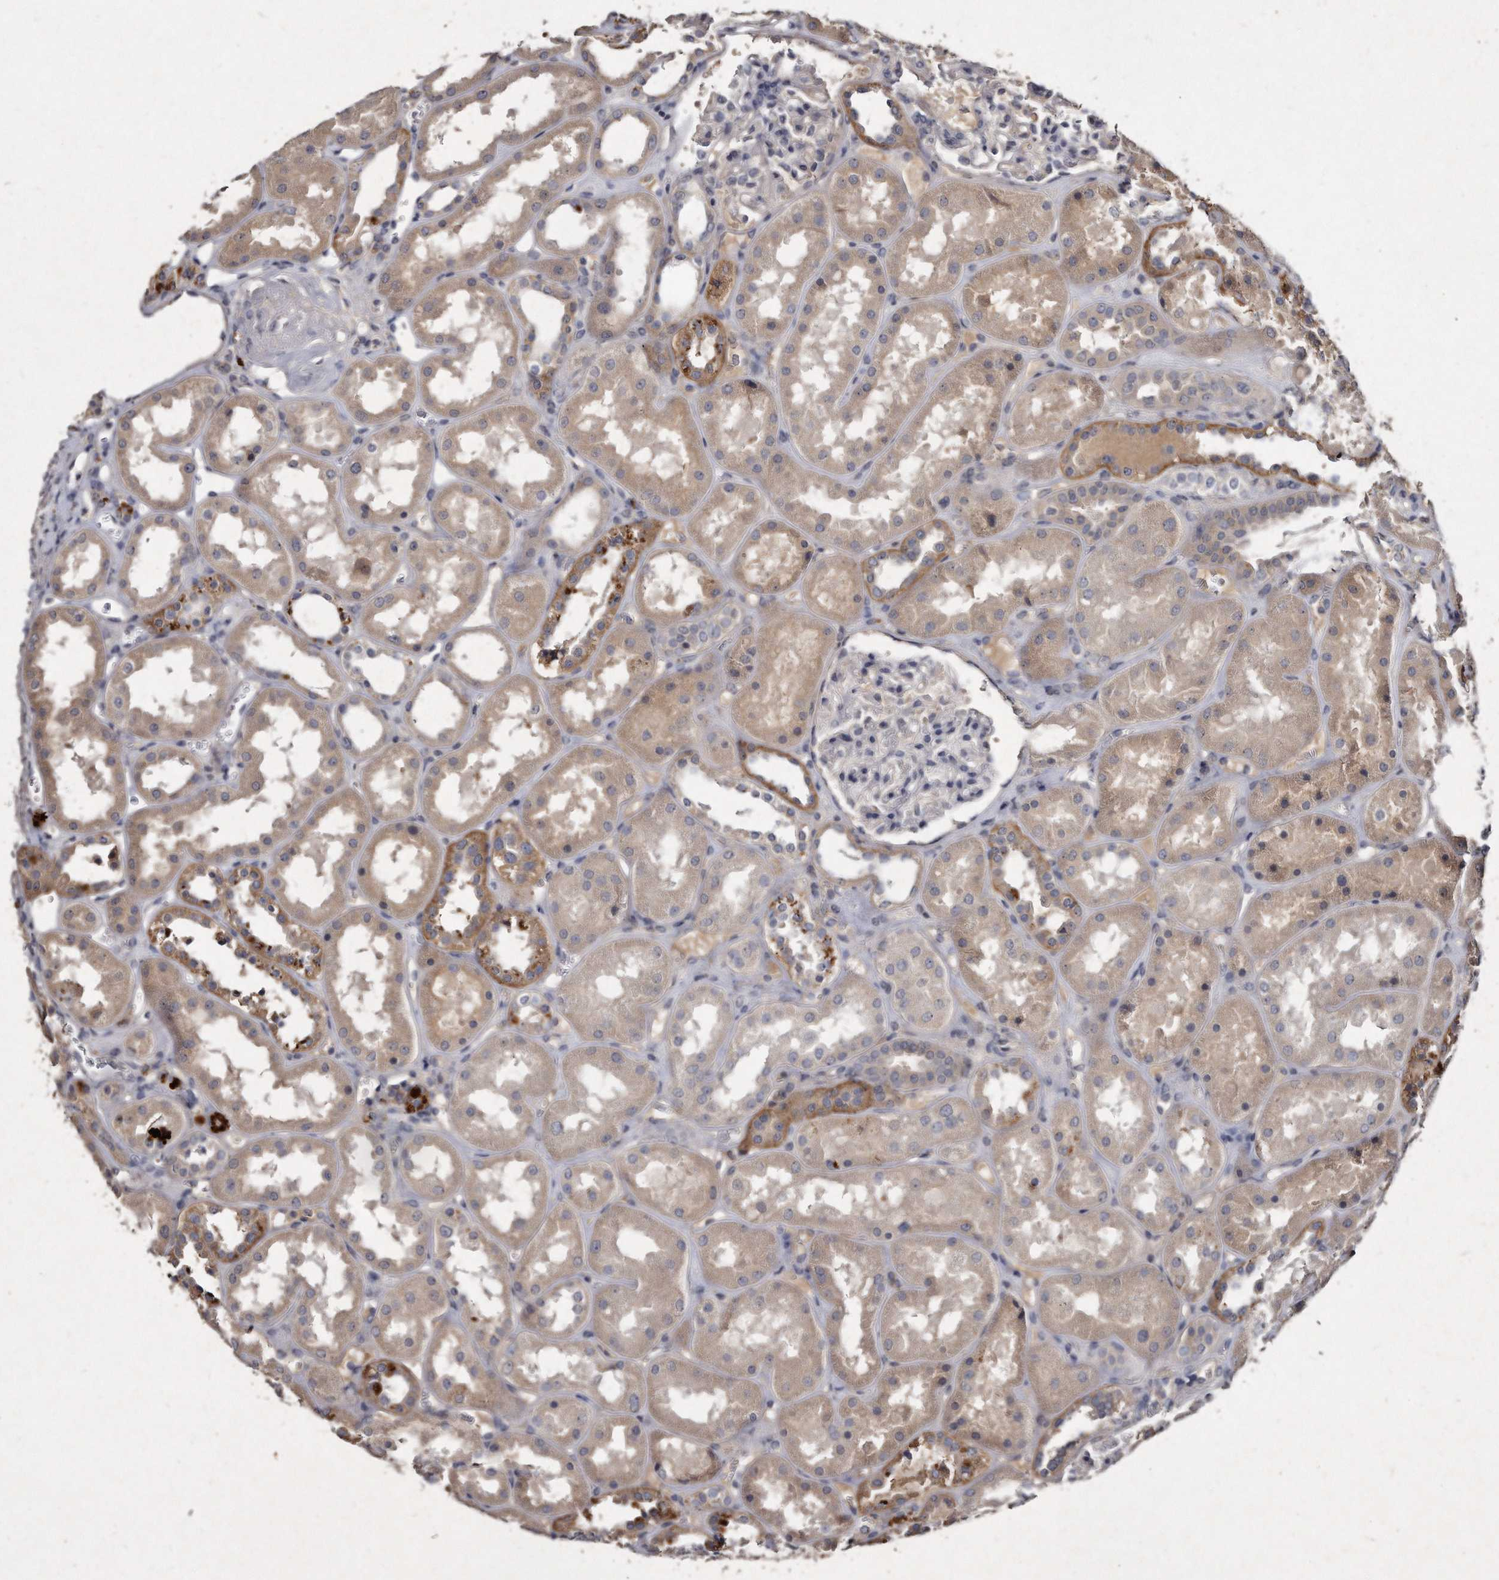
{"staining": {"intensity": "negative", "quantity": "none", "location": "none"}, "tissue": "kidney", "cell_type": "Cells in glomeruli", "image_type": "normal", "snomed": [{"axis": "morphology", "description": "Normal tissue, NOS"}, {"axis": "topography", "description": "Kidney"}], "caption": "IHC micrograph of unremarkable kidney stained for a protein (brown), which exhibits no positivity in cells in glomeruli.", "gene": "KLHDC3", "patient": {"sex": "male", "age": 70}}